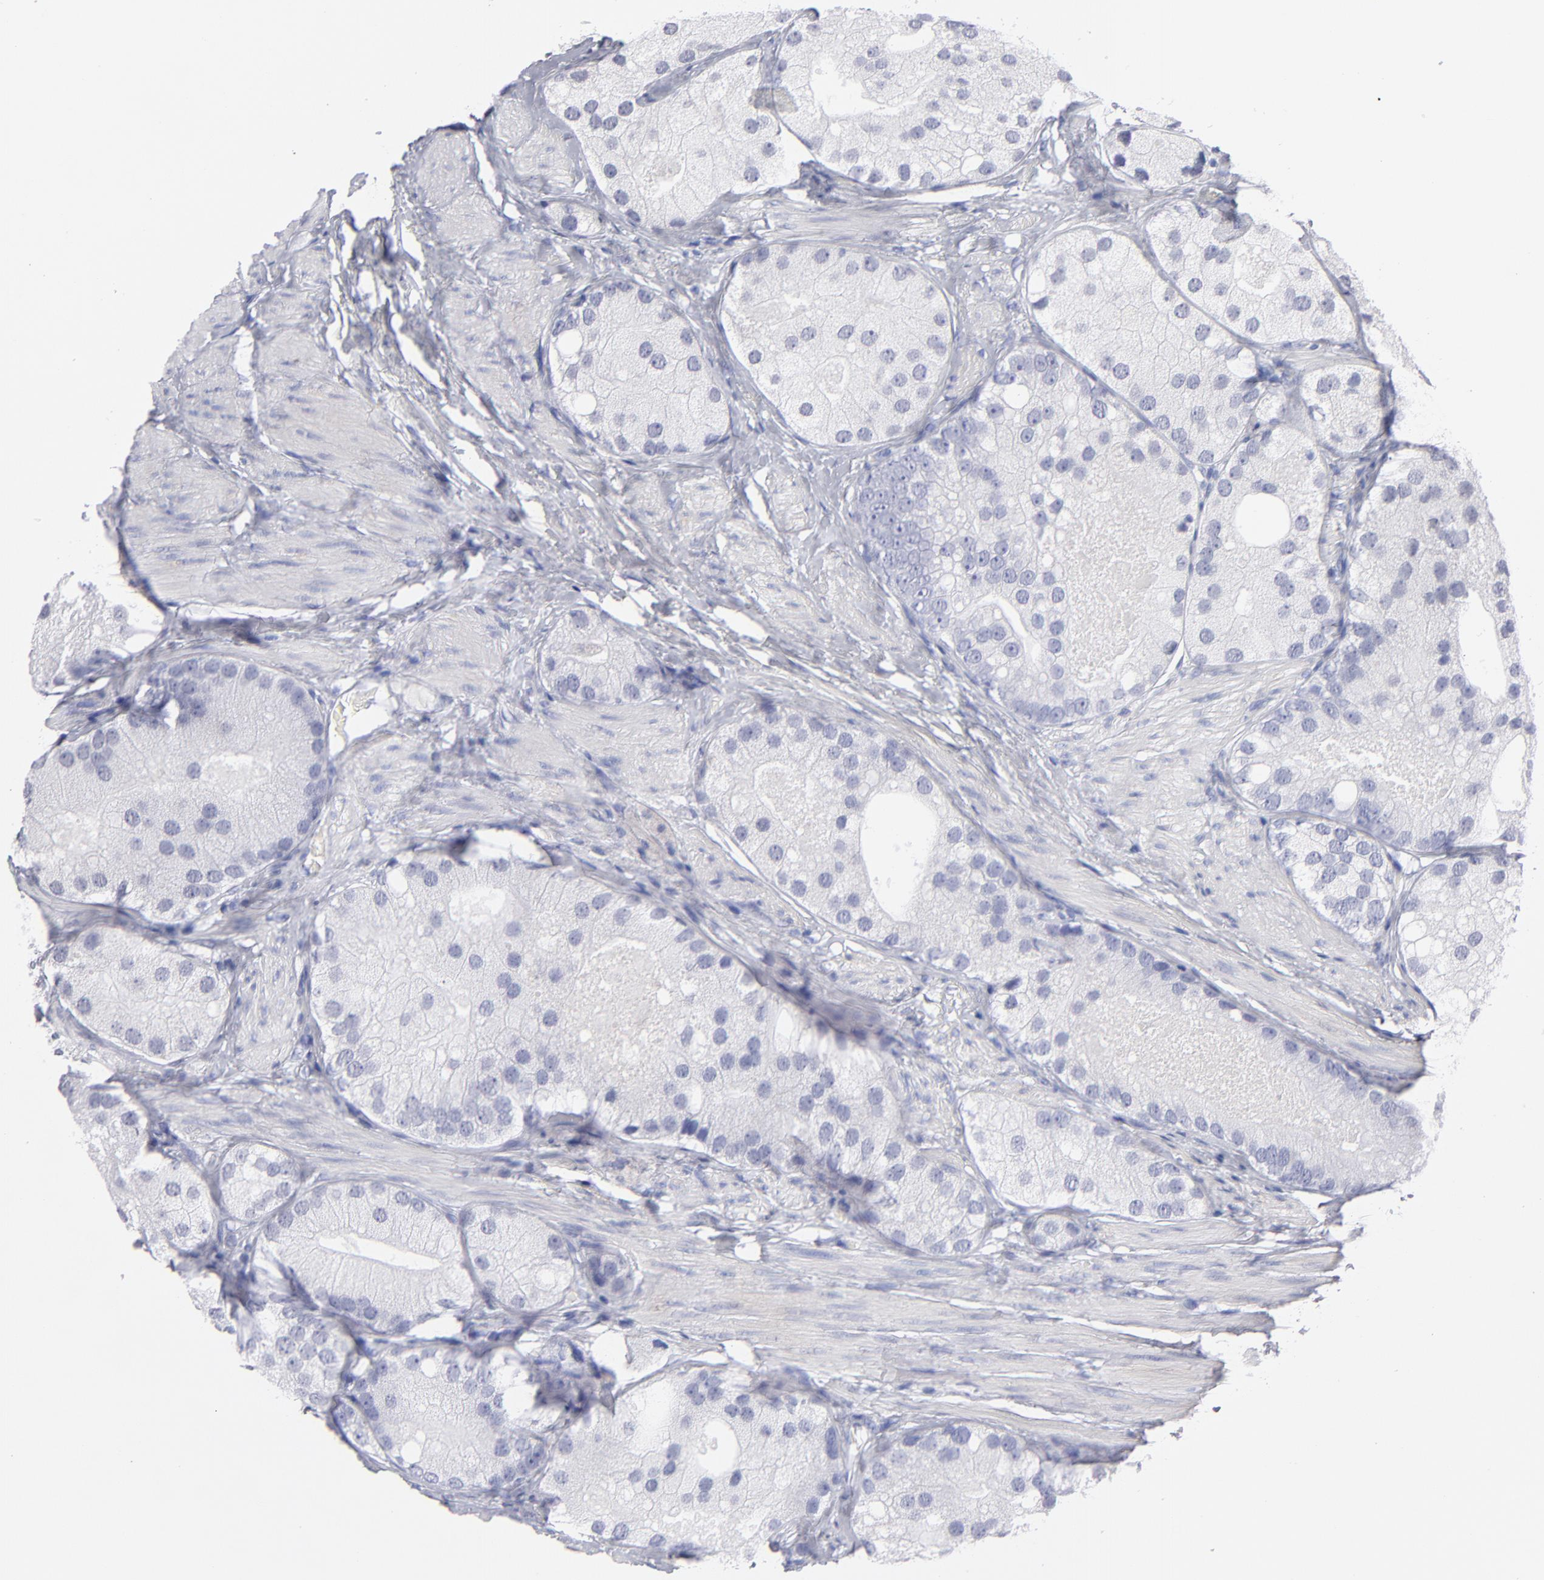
{"staining": {"intensity": "negative", "quantity": "none", "location": "none"}, "tissue": "prostate cancer", "cell_type": "Tumor cells", "image_type": "cancer", "snomed": [{"axis": "morphology", "description": "Adenocarcinoma, Low grade"}, {"axis": "topography", "description": "Prostate"}], "caption": "This is a photomicrograph of IHC staining of prostate cancer, which shows no expression in tumor cells.", "gene": "MGAM", "patient": {"sex": "male", "age": 69}}